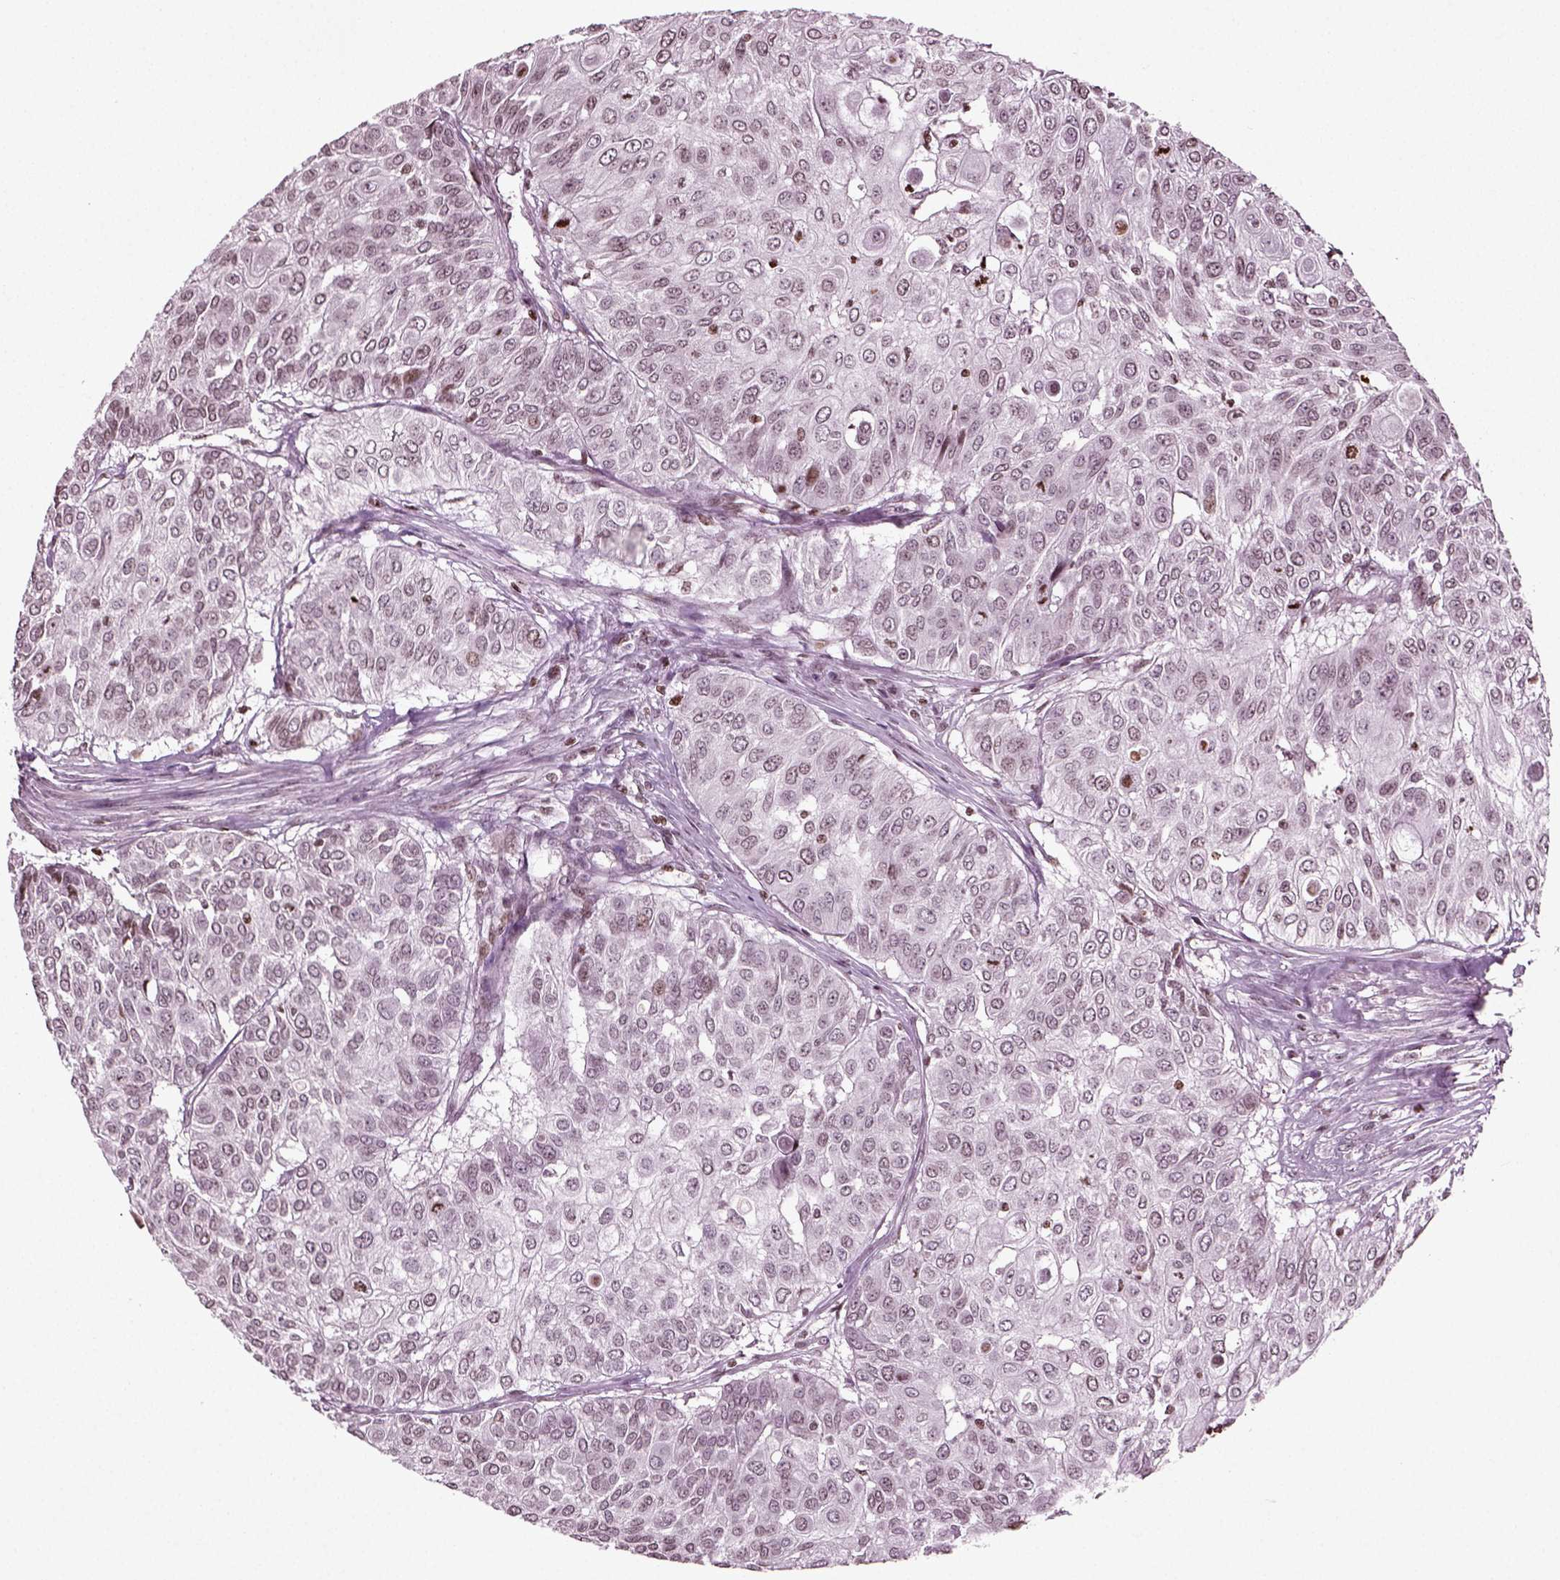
{"staining": {"intensity": "negative", "quantity": "none", "location": "none"}, "tissue": "urothelial cancer", "cell_type": "Tumor cells", "image_type": "cancer", "snomed": [{"axis": "morphology", "description": "Urothelial carcinoma, High grade"}, {"axis": "topography", "description": "Urinary bladder"}], "caption": "Immunohistochemistry (IHC) photomicrograph of human urothelial cancer stained for a protein (brown), which demonstrates no positivity in tumor cells.", "gene": "HEYL", "patient": {"sex": "female", "age": 79}}